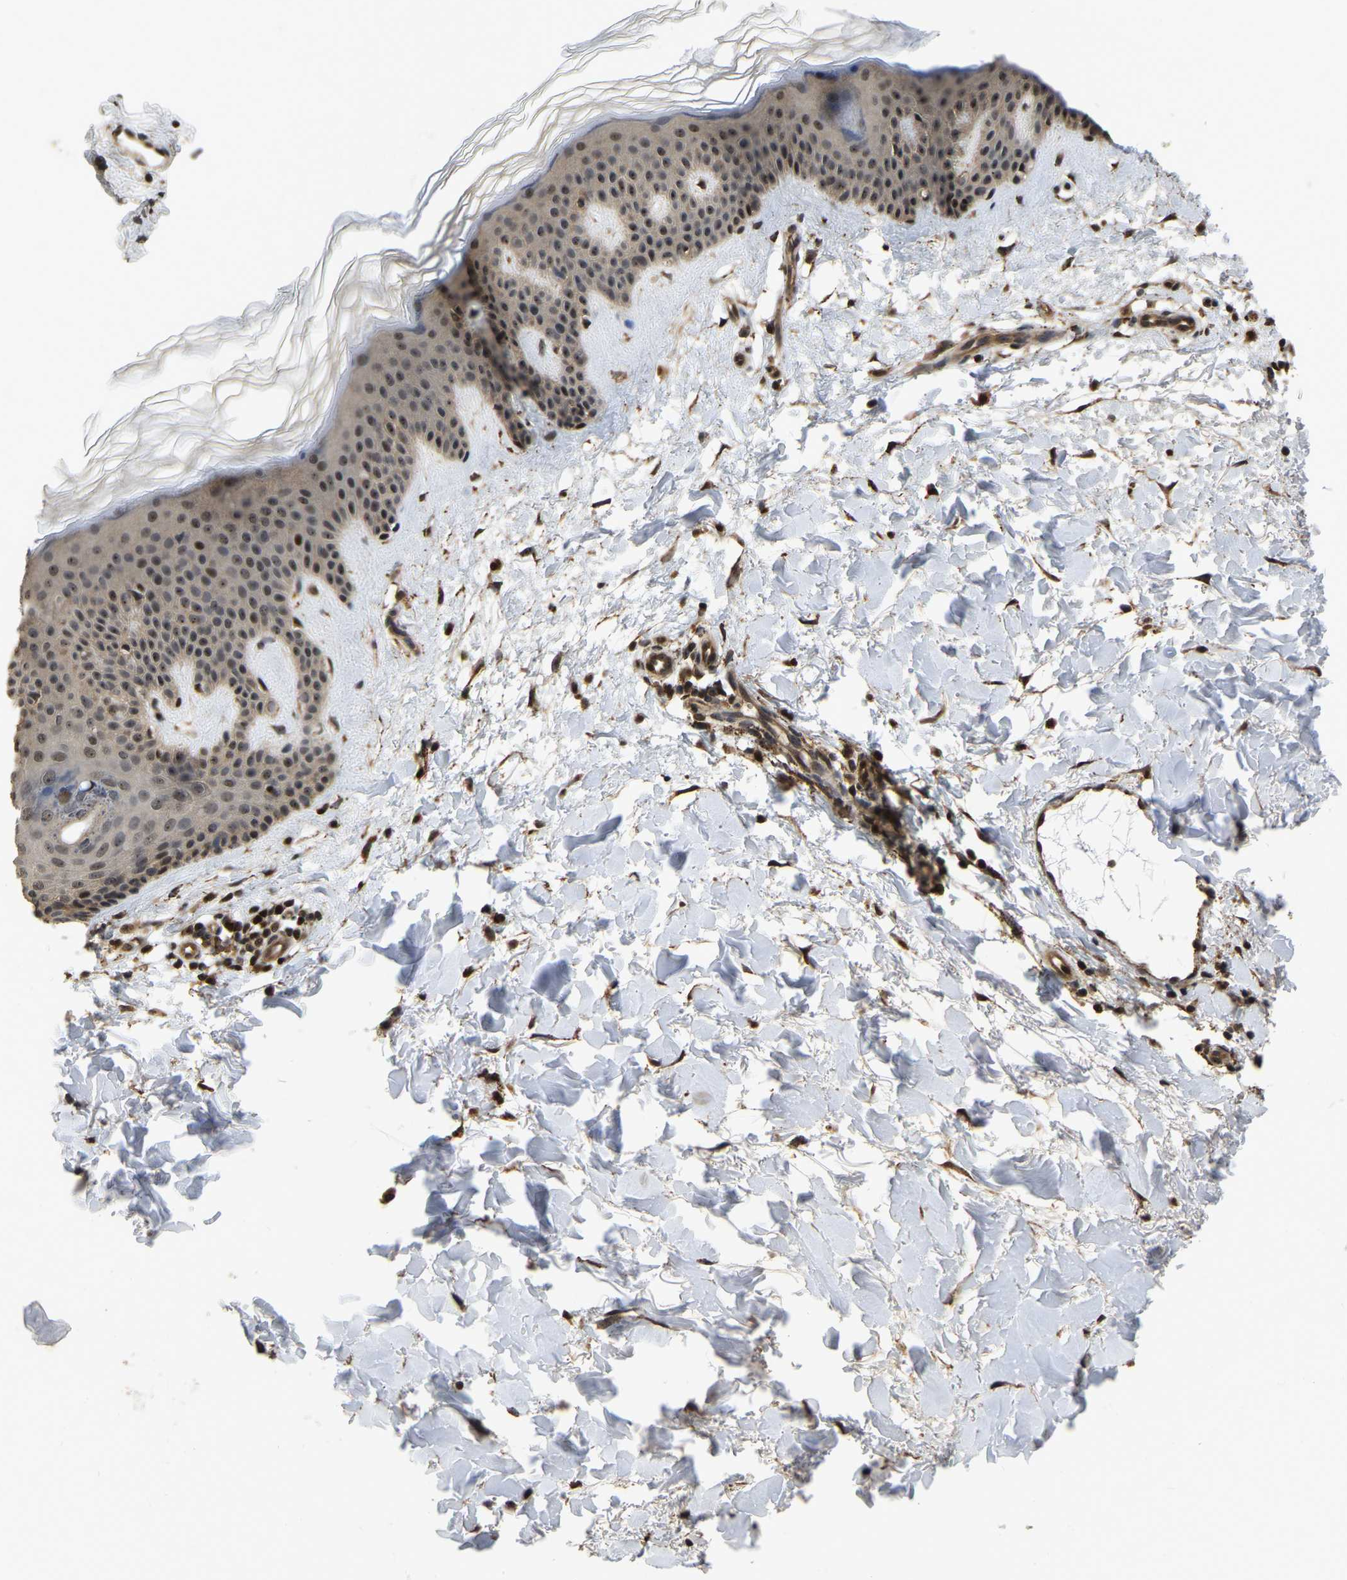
{"staining": {"intensity": "strong", "quantity": ">75%", "location": "cytoplasmic/membranous,nuclear"}, "tissue": "skin", "cell_type": "Fibroblasts", "image_type": "normal", "snomed": [{"axis": "morphology", "description": "Normal tissue, NOS"}, {"axis": "morphology", "description": "Malignant melanoma, Metastatic site"}, {"axis": "topography", "description": "Skin"}], "caption": "Strong cytoplasmic/membranous,nuclear positivity for a protein is seen in about >75% of fibroblasts of normal skin using immunohistochemistry.", "gene": "CIAO1", "patient": {"sex": "male", "age": 41}}